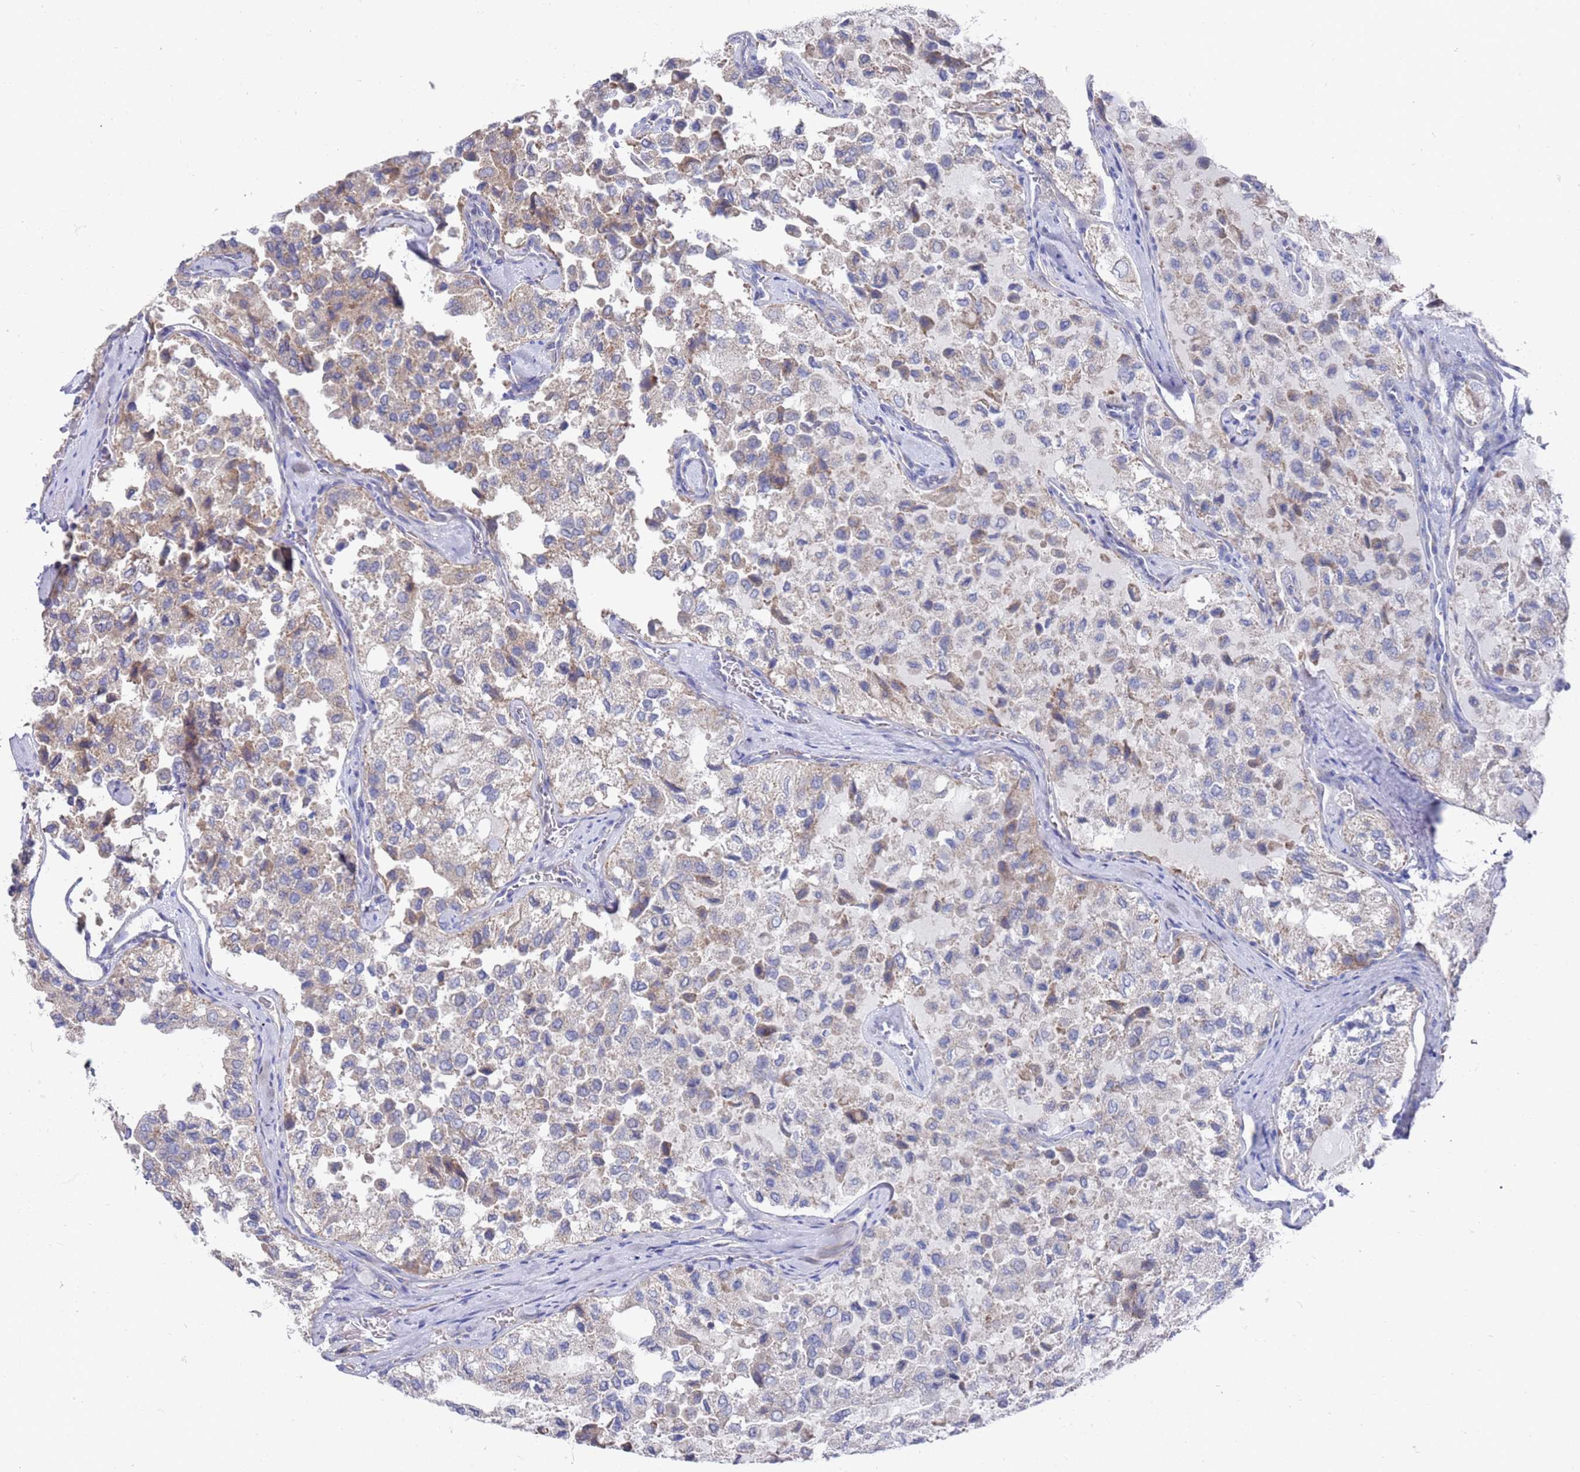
{"staining": {"intensity": "weak", "quantity": "<25%", "location": "cytoplasmic/membranous"}, "tissue": "thyroid cancer", "cell_type": "Tumor cells", "image_type": "cancer", "snomed": [{"axis": "morphology", "description": "Follicular adenoma carcinoma, NOS"}, {"axis": "topography", "description": "Thyroid gland"}], "caption": "A high-resolution photomicrograph shows IHC staining of thyroid cancer (follicular adenoma carcinoma), which shows no significant positivity in tumor cells.", "gene": "SCAPER", "patient": {"sex": "male", "age": 75}}